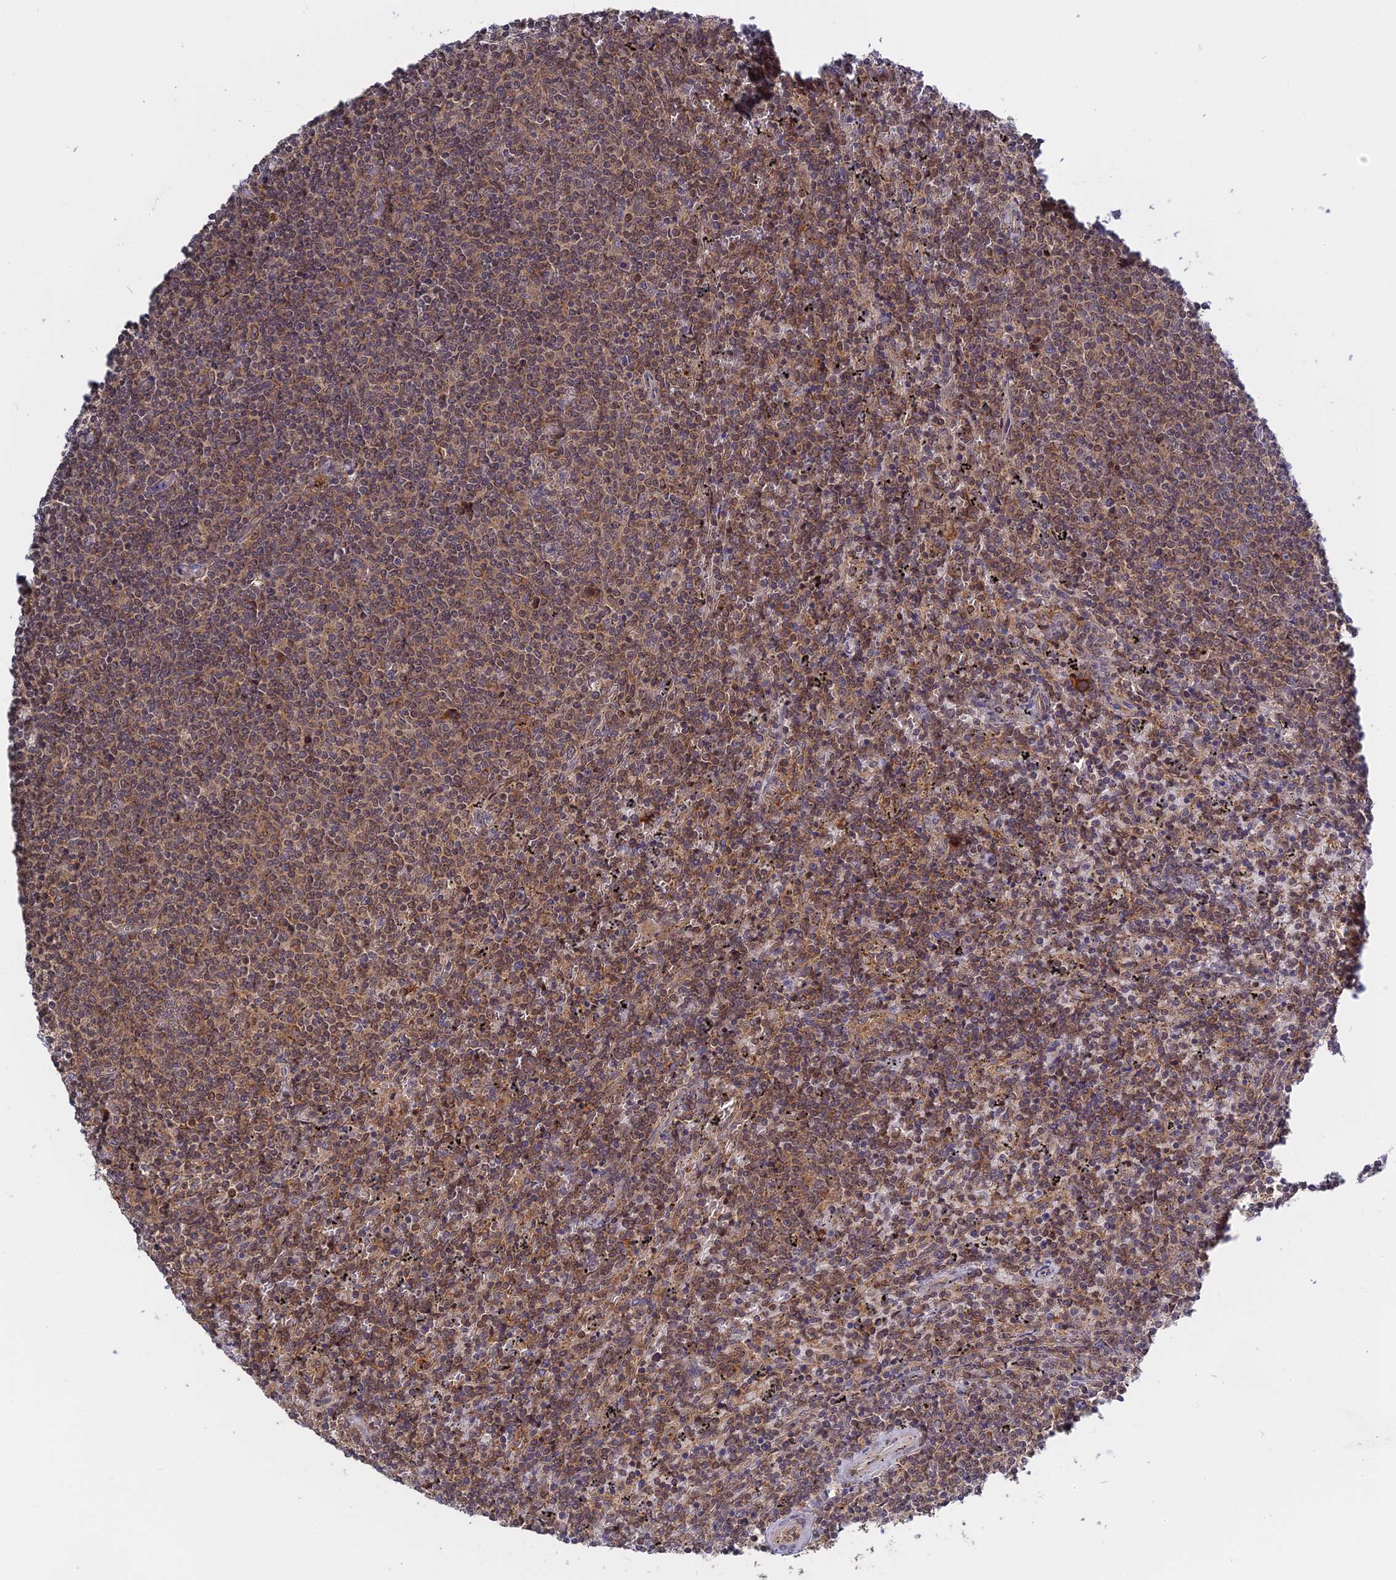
{"staining": {"intensity": "moderate", "quantity": ">75%", "location": "cytoplasmic/membranous"}, "tissue": "lymphoma", "cell_type": "Tumor cells", "image_type": "cancer", "snomed": [{"axis": "morphology", "description": "Malignant lymphoma, non-Hodgkin's type, Low grade"}, {"axis": "topography", "description": "Spleen"}], "caption": "Low-grade malignant lymphoma, non-Hodgkin's type stained for a protein (brown) shows moderate cytoplasmic/membranous positive positivity in about >75% of tumor cells.", "gene": "IL21R", "patient": {"sex": "female", "age": 50}}